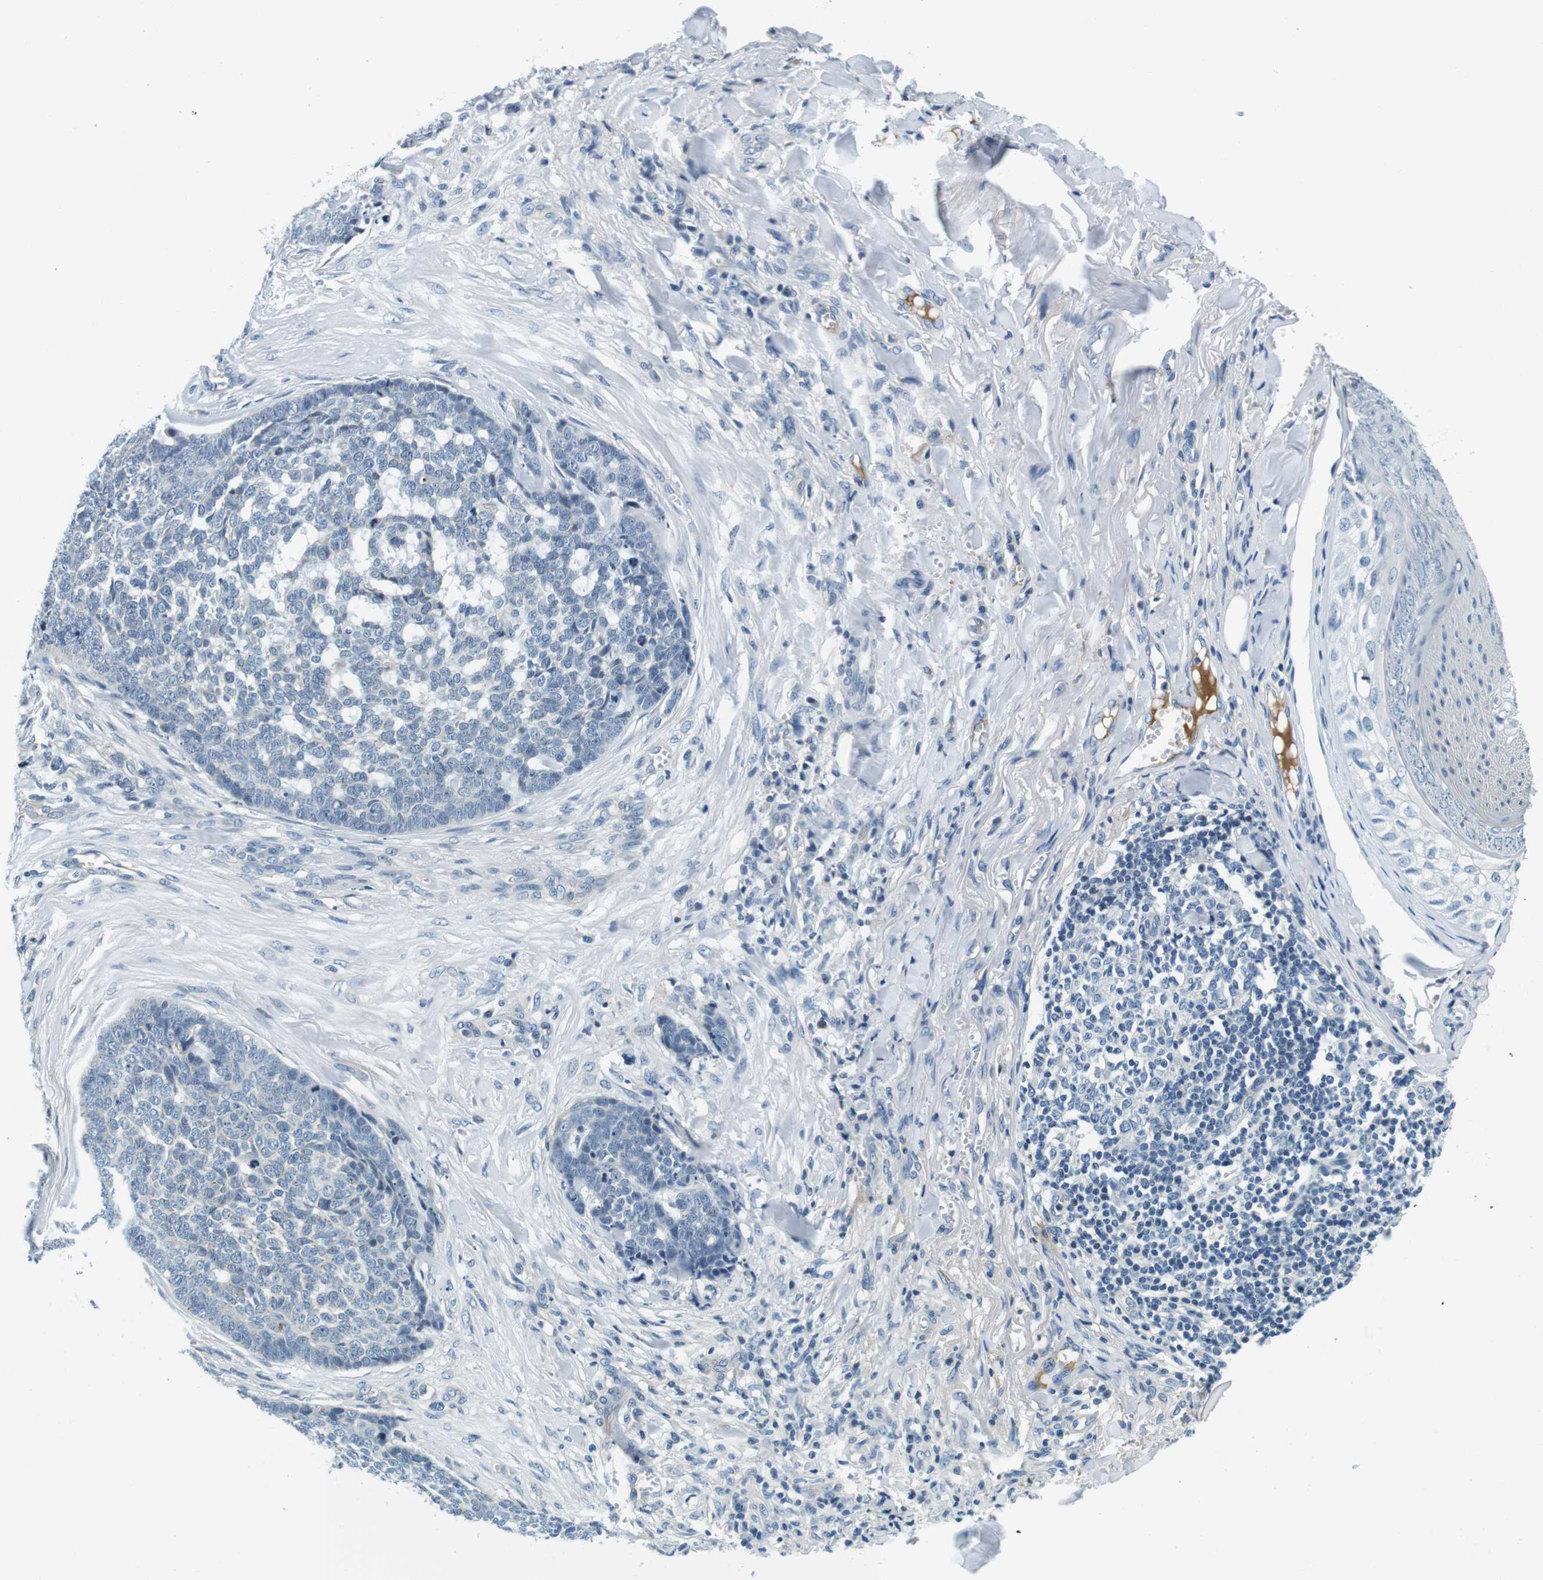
{"staining": {"intensity": "negative", "quantity": "none", "location": "none"}, "tissue": "skin cancer", "cell_type": "Tumor cells", "image_type": "cancer", "snomed": [{"axis": "morphology", "description": "Basal cell carcinoma"}, {"axis": "topography", "description": "Skin"}], "caption": "DAB immunohistochemical staining of skin basal cell carcinoma reveals no significant expression in tumor cells.", "gene": "KCNJ5", "patient": {"sex": "male", "age": 84}}